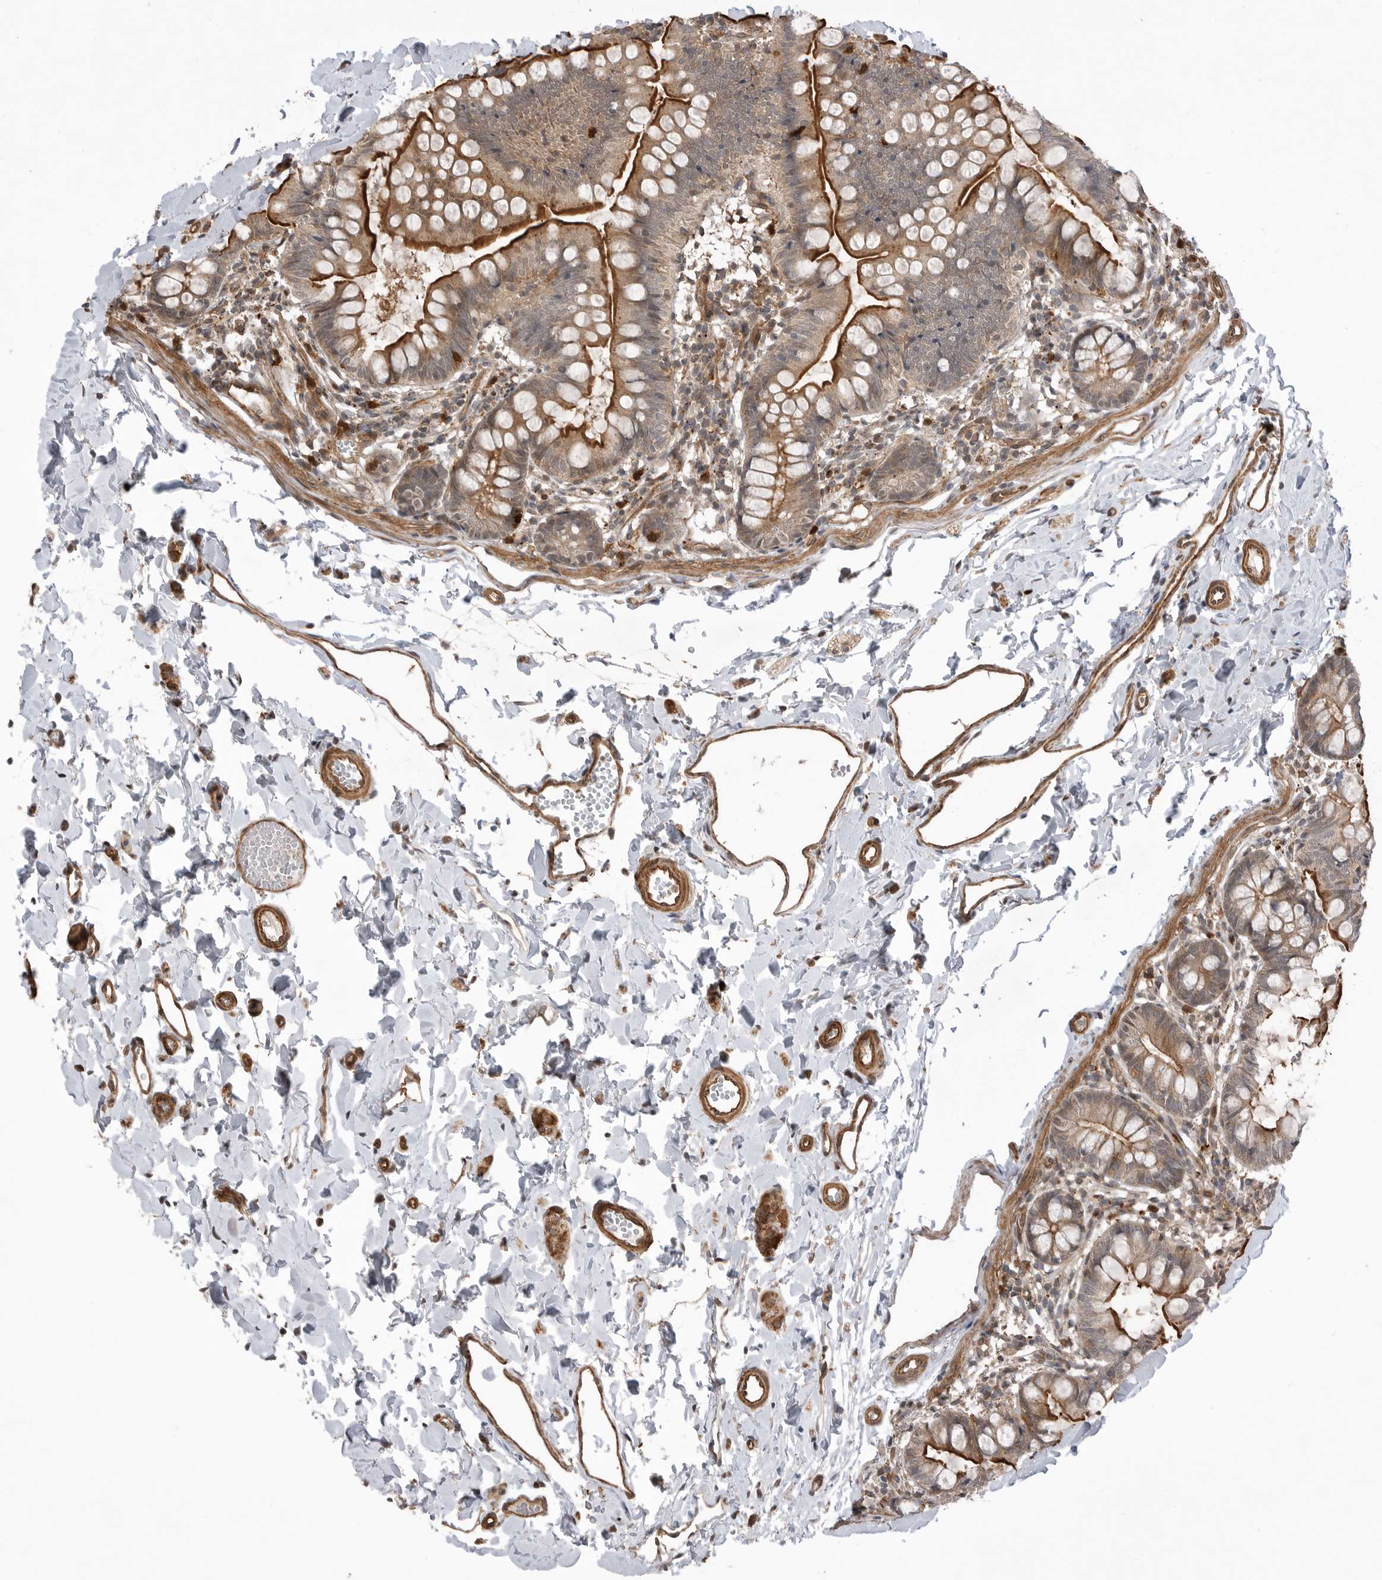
{"staining": {"intensity": "moderate", "quantity": ">75%", "location": "cytoplasmic/membranous"}, "tissue": "small intestine", "cell_type": "Glandular cells", "image_type": "normal", "snomed": [{"axis": "morphology", "description": "Normal tissue, NOS"}, {"axis": "topography", "description": "Small intestine"}], "caption": "A high-resolution photomicrograph shows IHC staining of unremarkable small intestine, which shows moderate cytoplasmic/membranous expression in about >75% of glandular cells. Ihc stains the protein in brown and the nuclei are stained blue.", "gene": "PEAK1", "patient": {"sex": "male", "age": 7}}